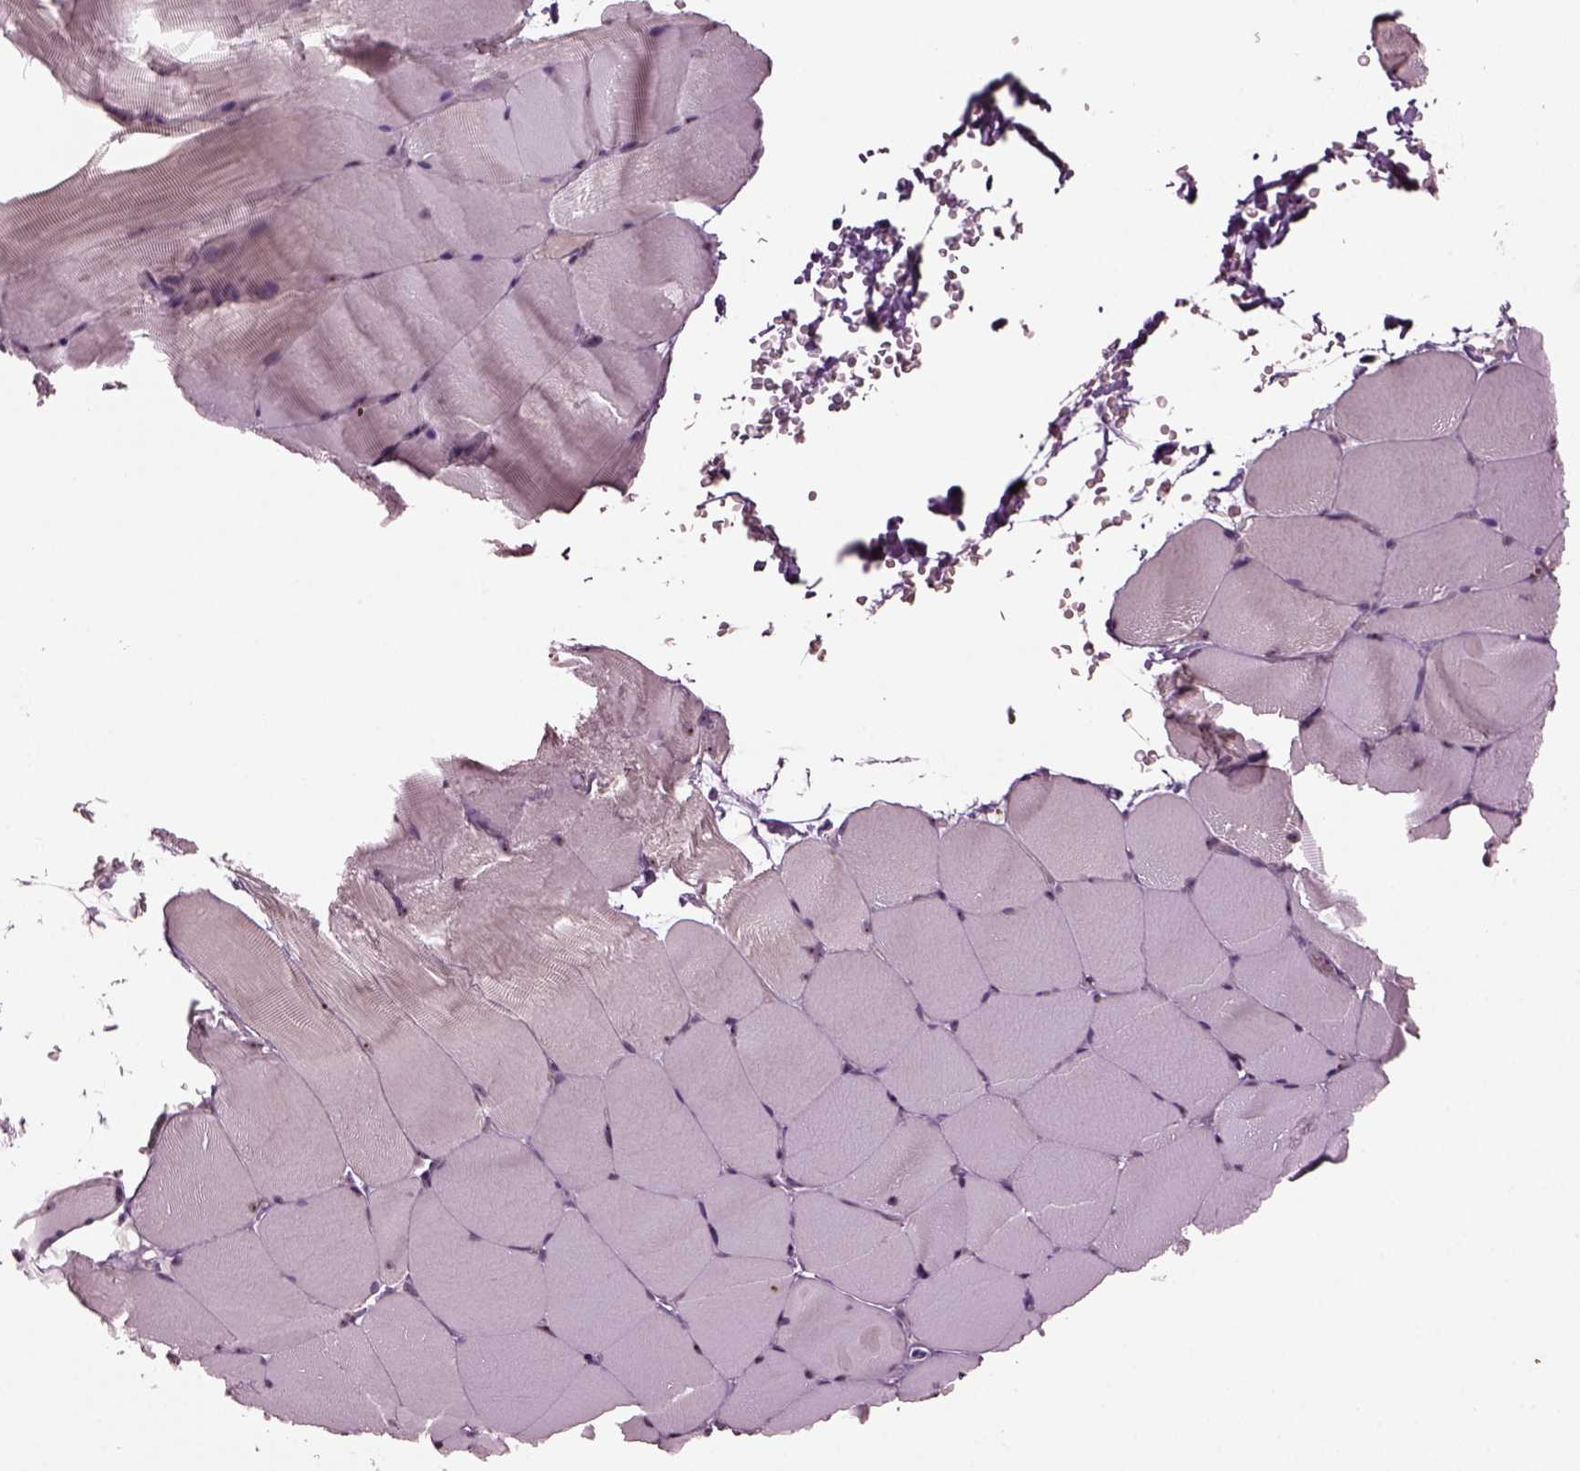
{"staining": {"intensity": "negative", "quantity": "none", "location": "none"}, "tissue": "skeletal muscle", "cell_type": "Myocytes", "image_type": "normal", "snomed": [{"axis": "morphology", "description": "Normal tissue, NOS"}, {"axis": "topography", "description": "Skeletal muscle"}], "caption": "IHC histopathology image of benign skeletal muscle: skeletal muscle stained with DAB shows no significant protein staining in myocytes.", "gene": "GNRH1", "patient": {"sex": "female", "age": 37}}